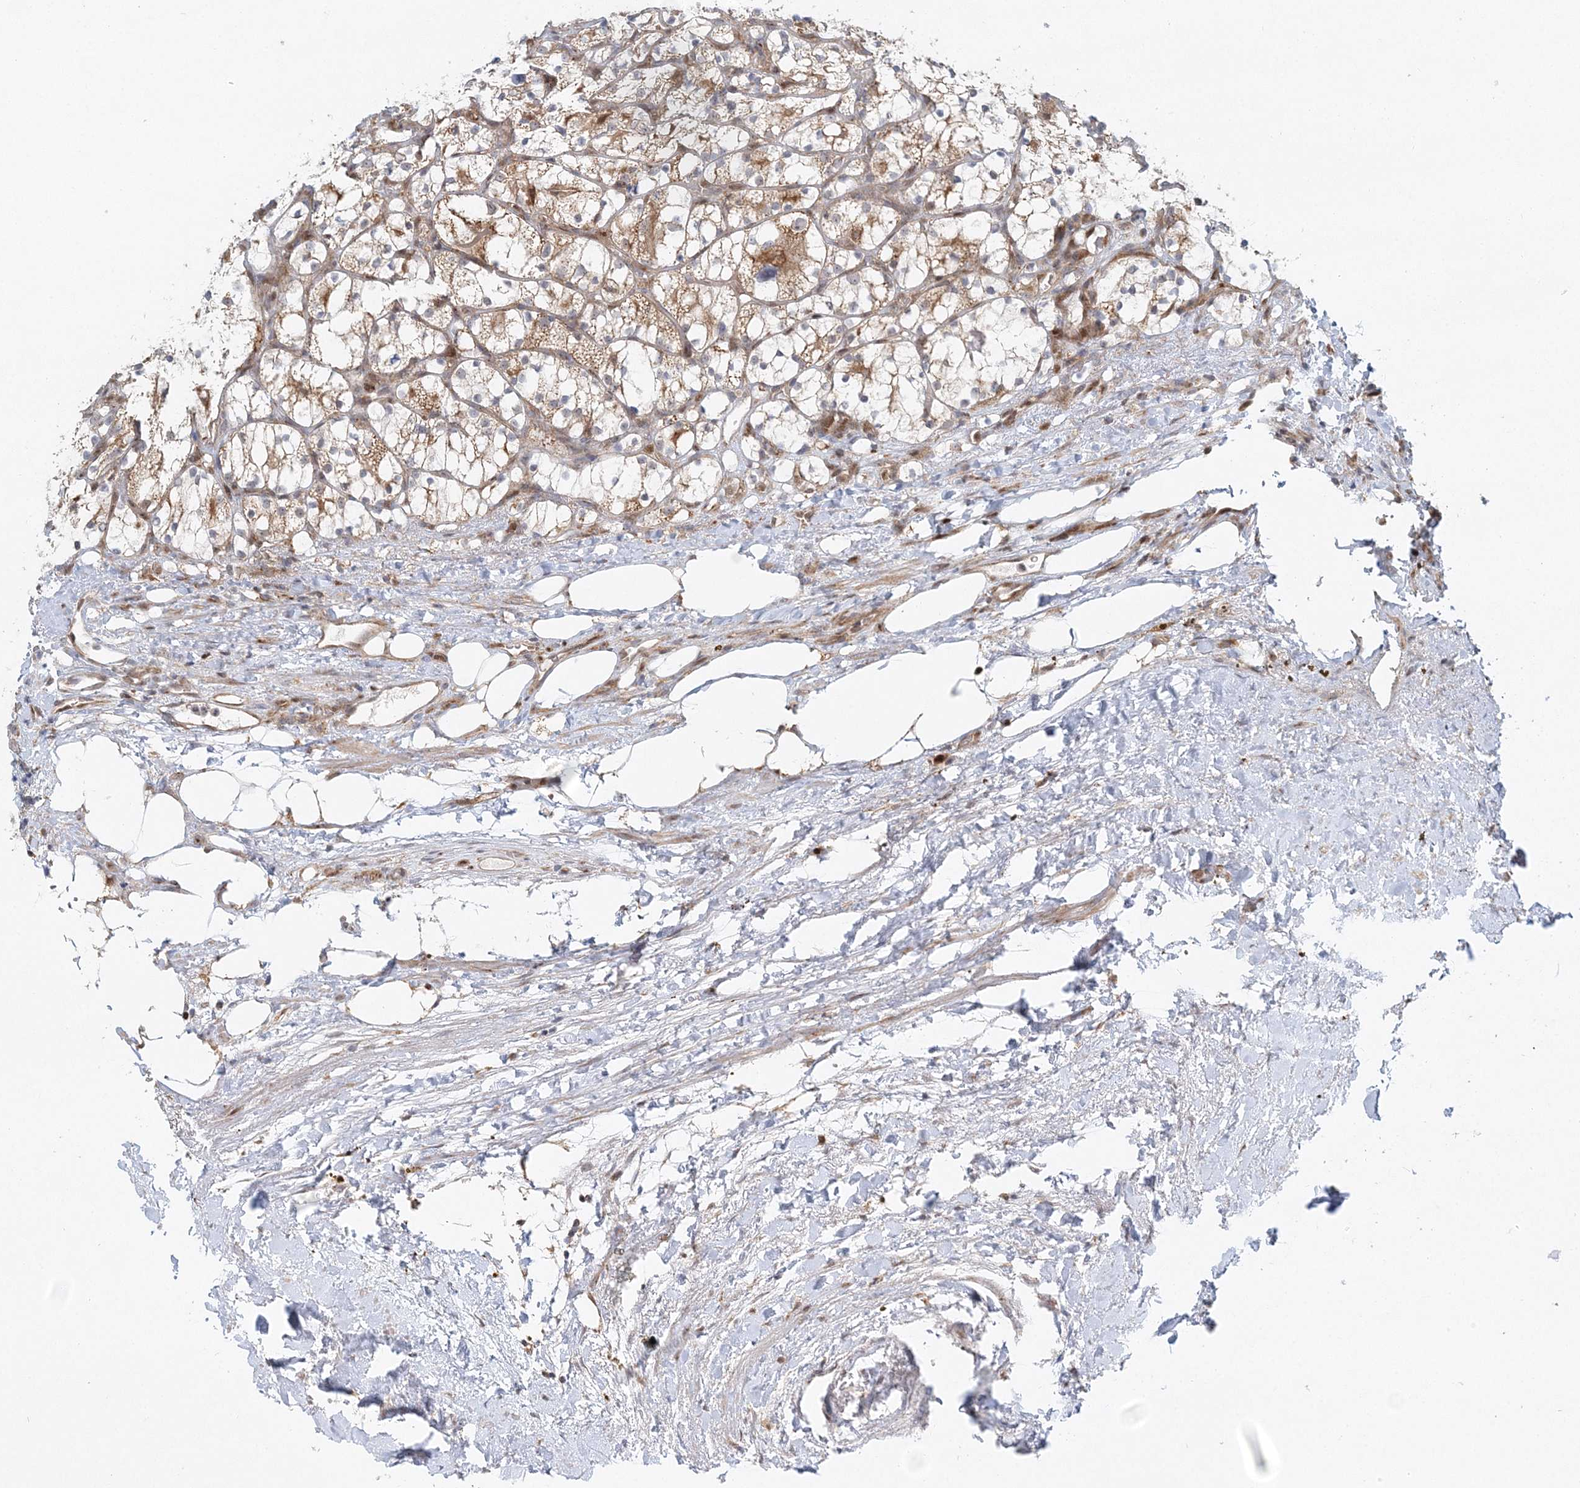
{"staining": {"intensity": "weak", "quantity": ">75%", "location": "cytoplasmic/membranous"}, "tissue": "renal cancer", "cell_type": "Tumor cells", "image_type": "cancer", "snomed": [{"axis": "morphology", "description": "Adenocarcinoma, NOS"}, {"axis": "topography", "description": "Kidney"}], "caption": "Immunohistochemistry (IHC) histopathology image of neoplastic tissue: renal cancer stained using IHC exhibits low levels of weak protein expression localized specifically in the cytoplasmic/membranous of tumor cells, appearing as a cytoplasmic/membranous brown color.", "gene": "RAB11FIP2", "patient": {"sex": "female", "age": 69}}